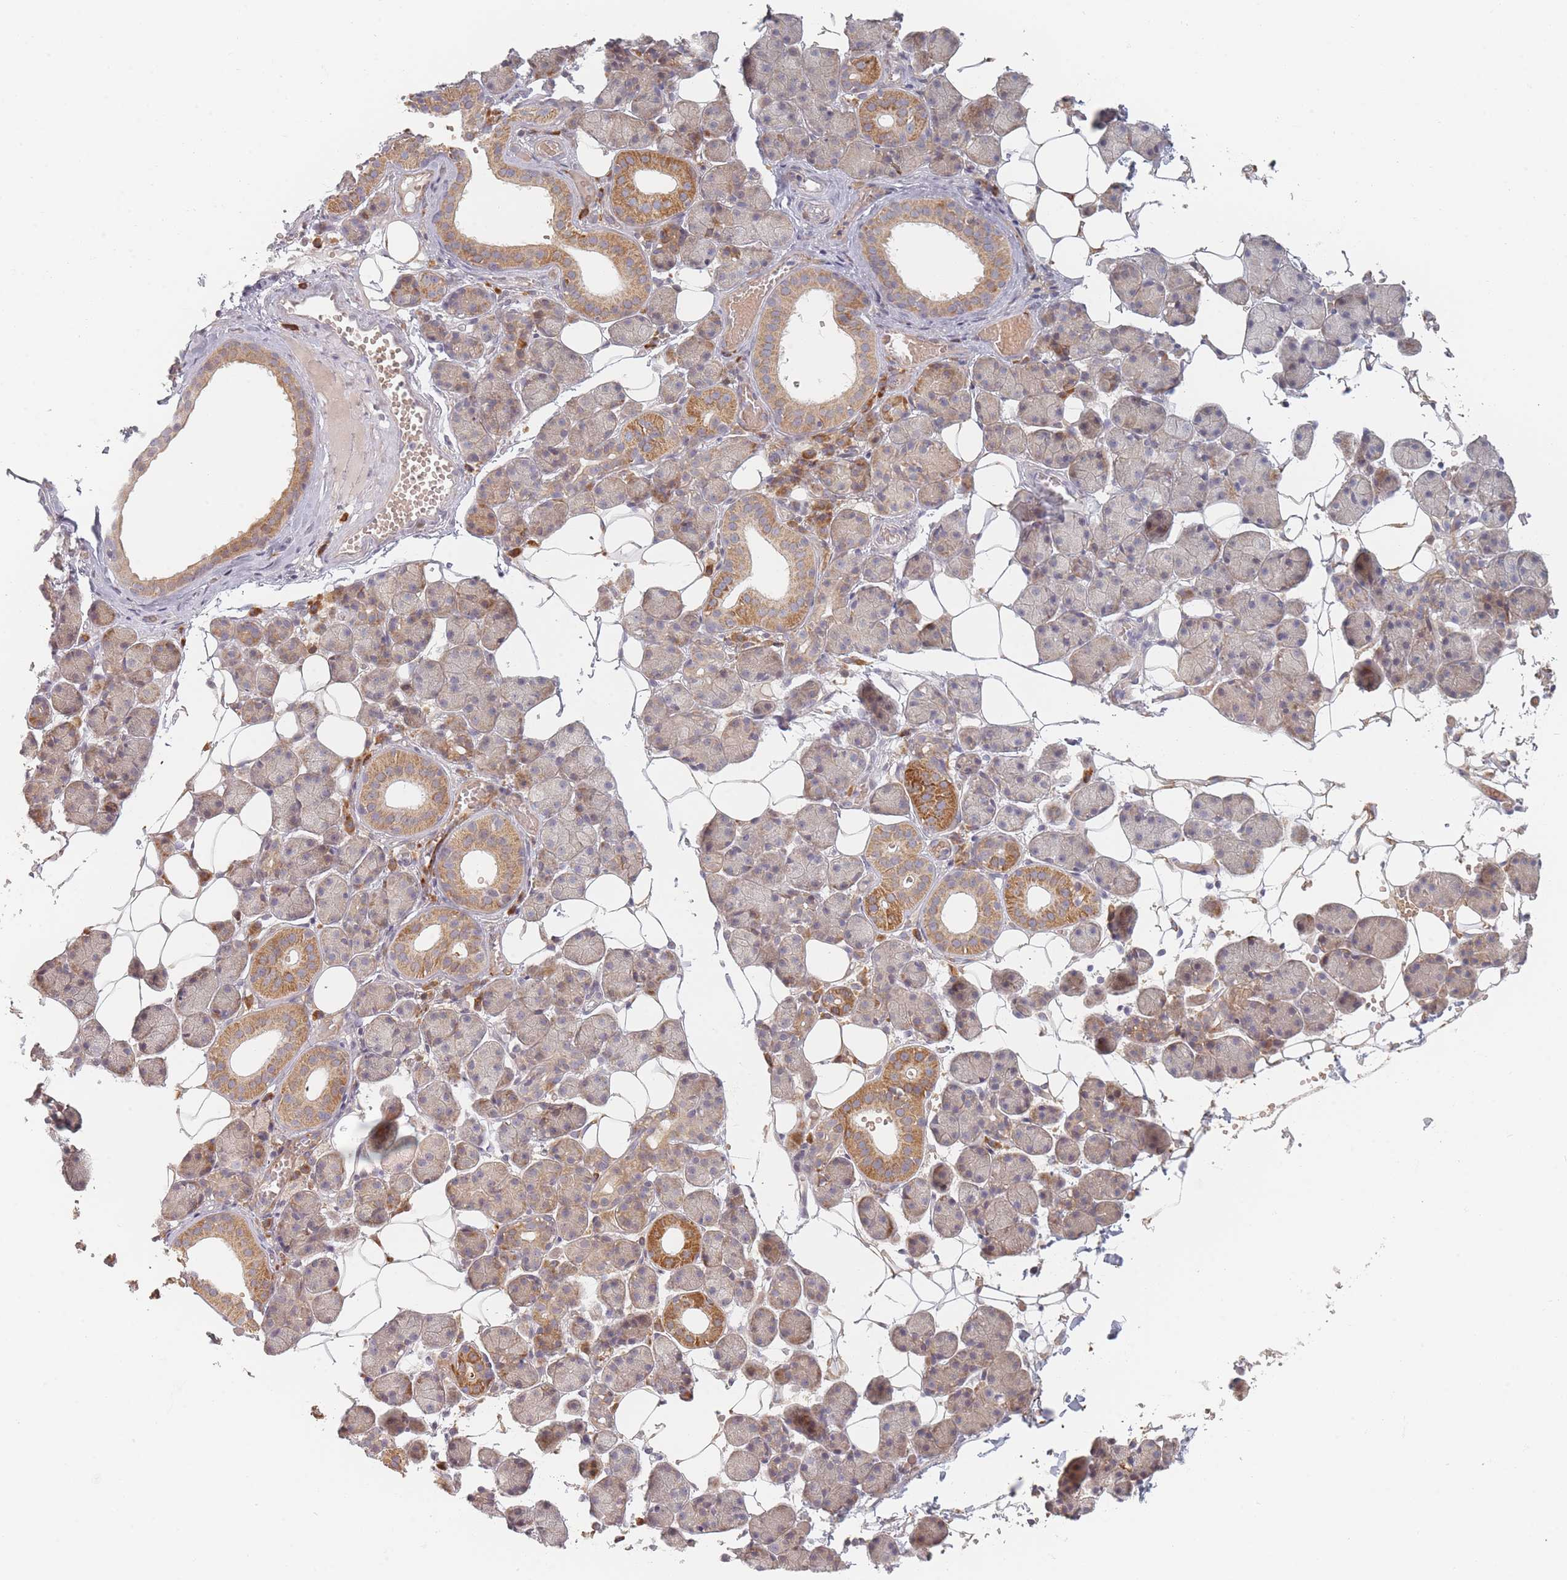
{"staining": {"intensity": "moderate", "quantity": "25%-75%", "location": "cytoplasmic/membranous"}, "tissue": "salivary gland", "cell_type": "Glandular cells", "image_type": "normal", "snomed": [{"axis": "morphology", "description": "Normal tissue, NOS"}, {"axis": "topography", "description": "Salivary gland"}], "caption": "IHC of benign salivary gland demonstrates medium levels of moderate cytoplasmic/membranous expression in approximately 25%-75% of glandular cells.", "gene": "ZKSCAN7", "patient": {"sex": "female", "age": 33}}